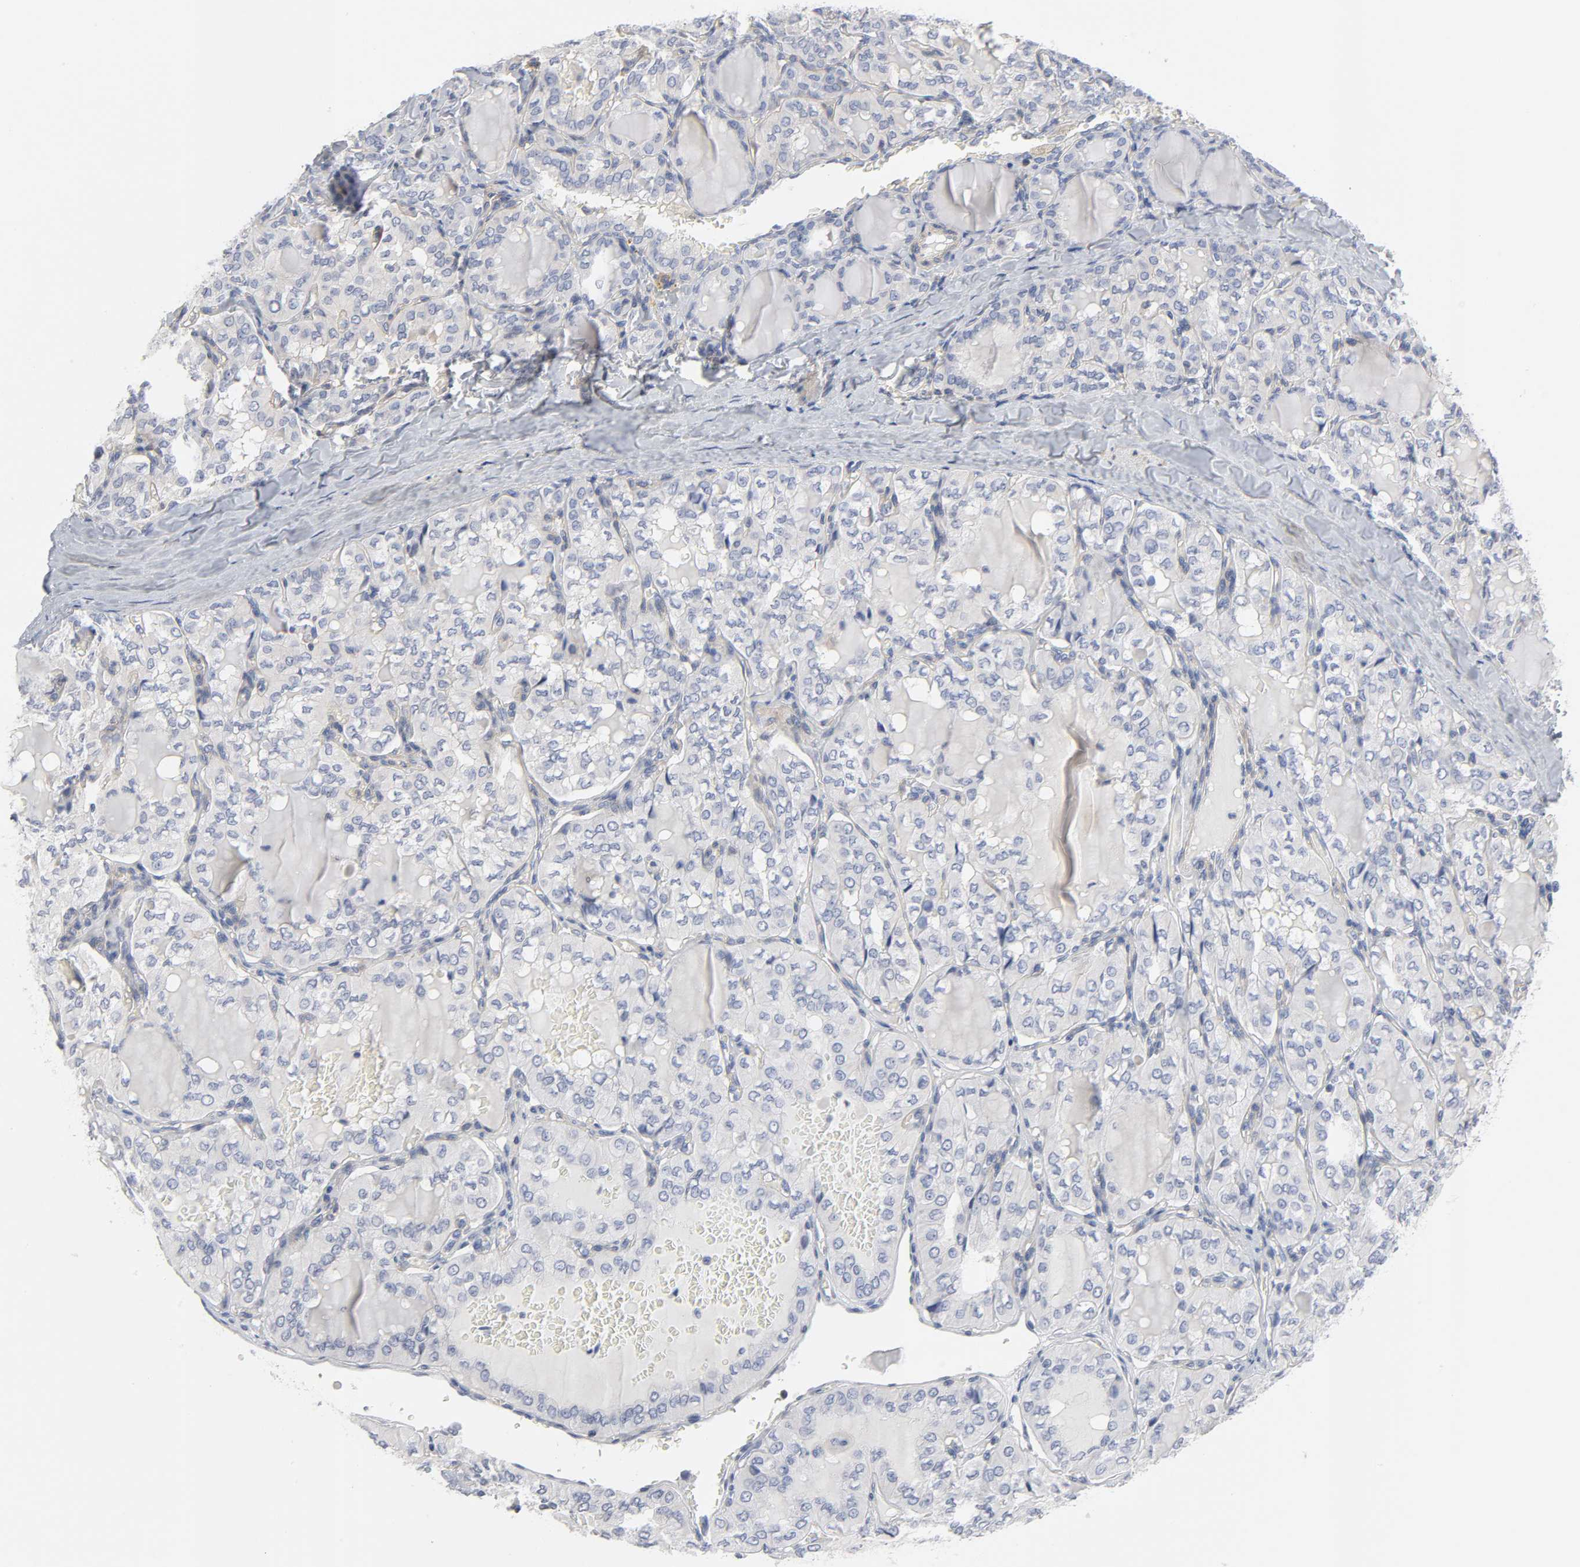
{"staining": {"intensity": "negative", "quantity": "none", "location": "none"}, "tissue": "thyroid cancer", "cell_type": "Tumor cells", "image_type": "cancer", "snomed": [{"axis": "morphology", "description": "Papillary adenocarcinoma, NOS"}, {"axis": "topography", "description": "Thyroid gland"}], "caption": "Immunohistochemistry (IHC) histopathology image of thyroid cancer stained for a protein (brown), which exhibits no staining in tumor cells.", "gene": "ROCK1", "patient": {"sex": "male", "age": 20}}